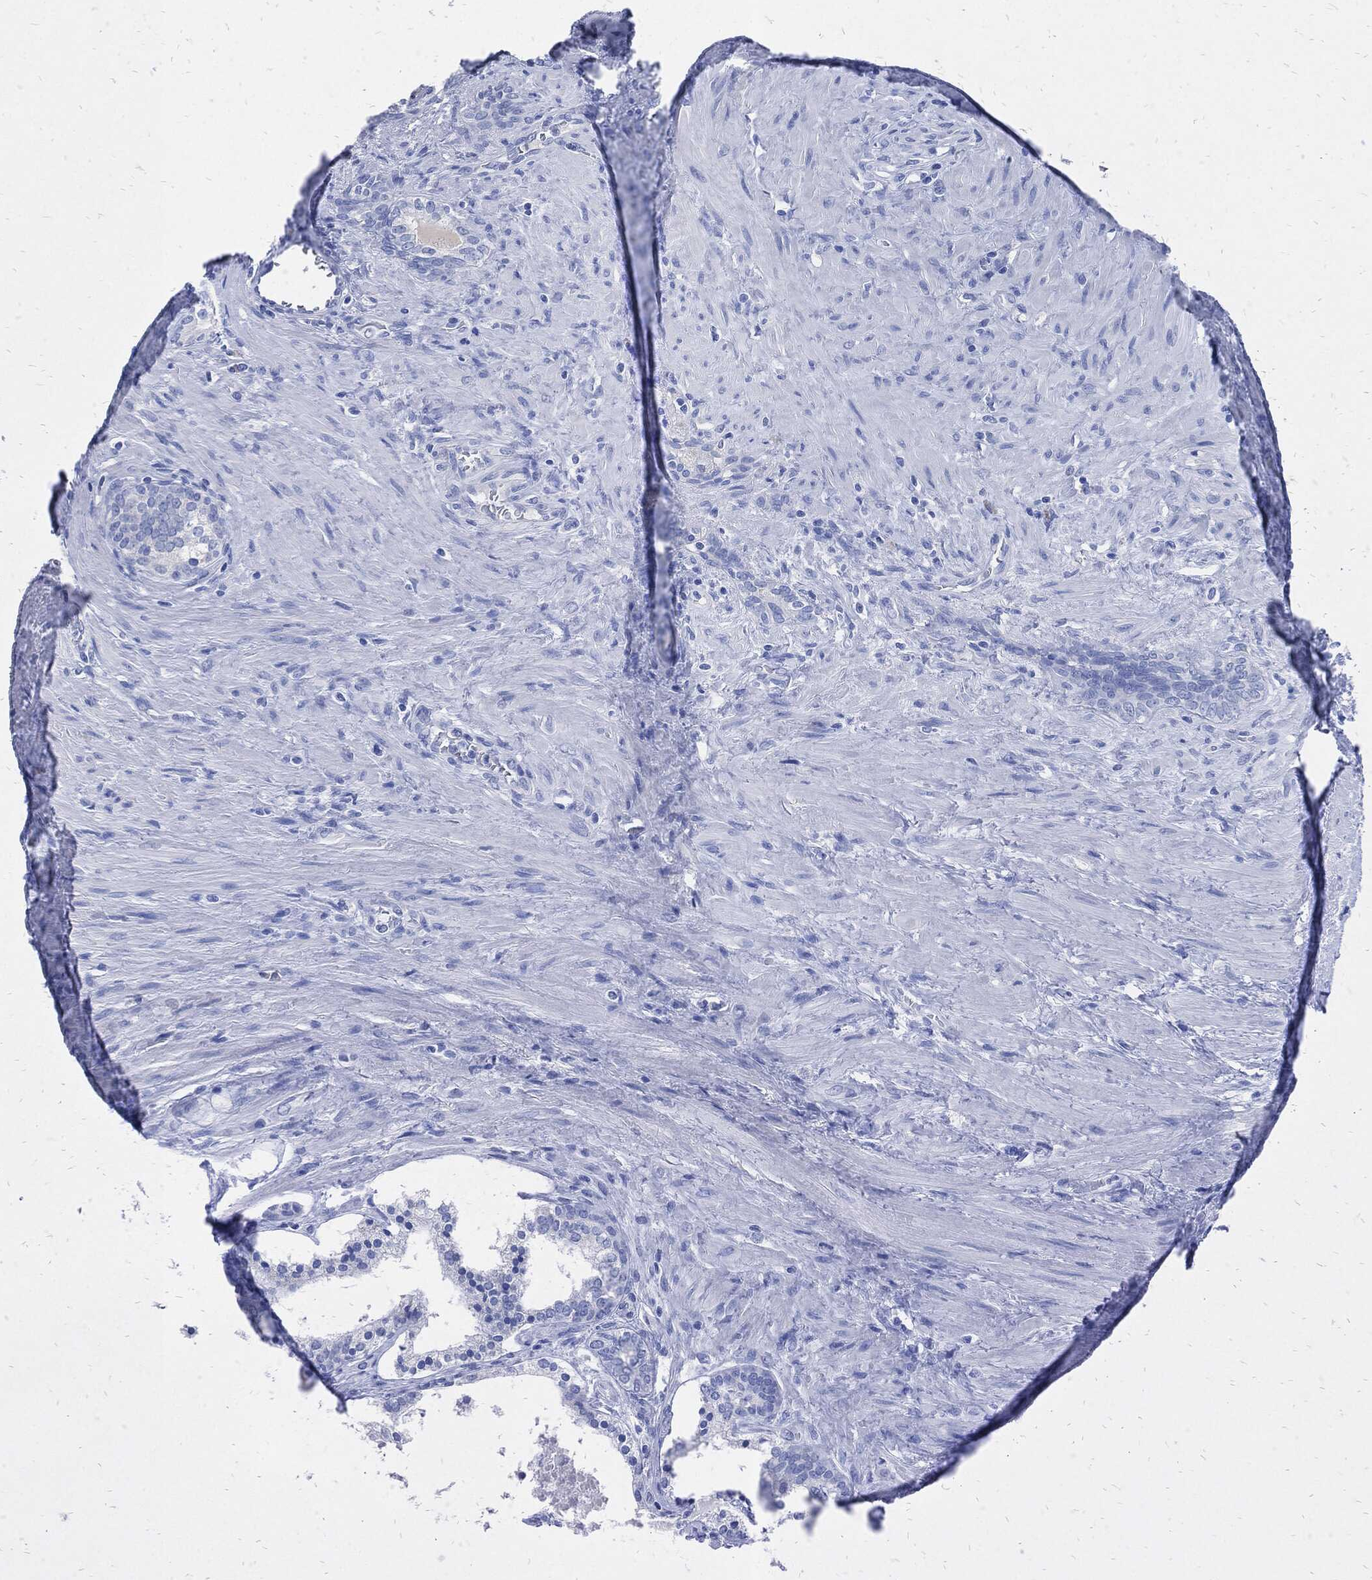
{"staining": {"intensity": "negative", "quantity": "none", "location": "none"}, "tissue": "prostate cancer", "cell_type": "Tumor cells", "image_type": "cancer", "snomed": [{"axis": "morphology", "description": "Adenocarcinoma, NOS"}, {"axis": "morphology", "description": "Adenocarcinoma, High grade"}, {"axis": "topography", "description": "Prostate"}], "caption": "Immunohistochemical staining of prostate adenocarcinoma reveals no significant expression in tumor cells.", "gene": "FABP4", "patient": {"sex": "male", "age": 61}}